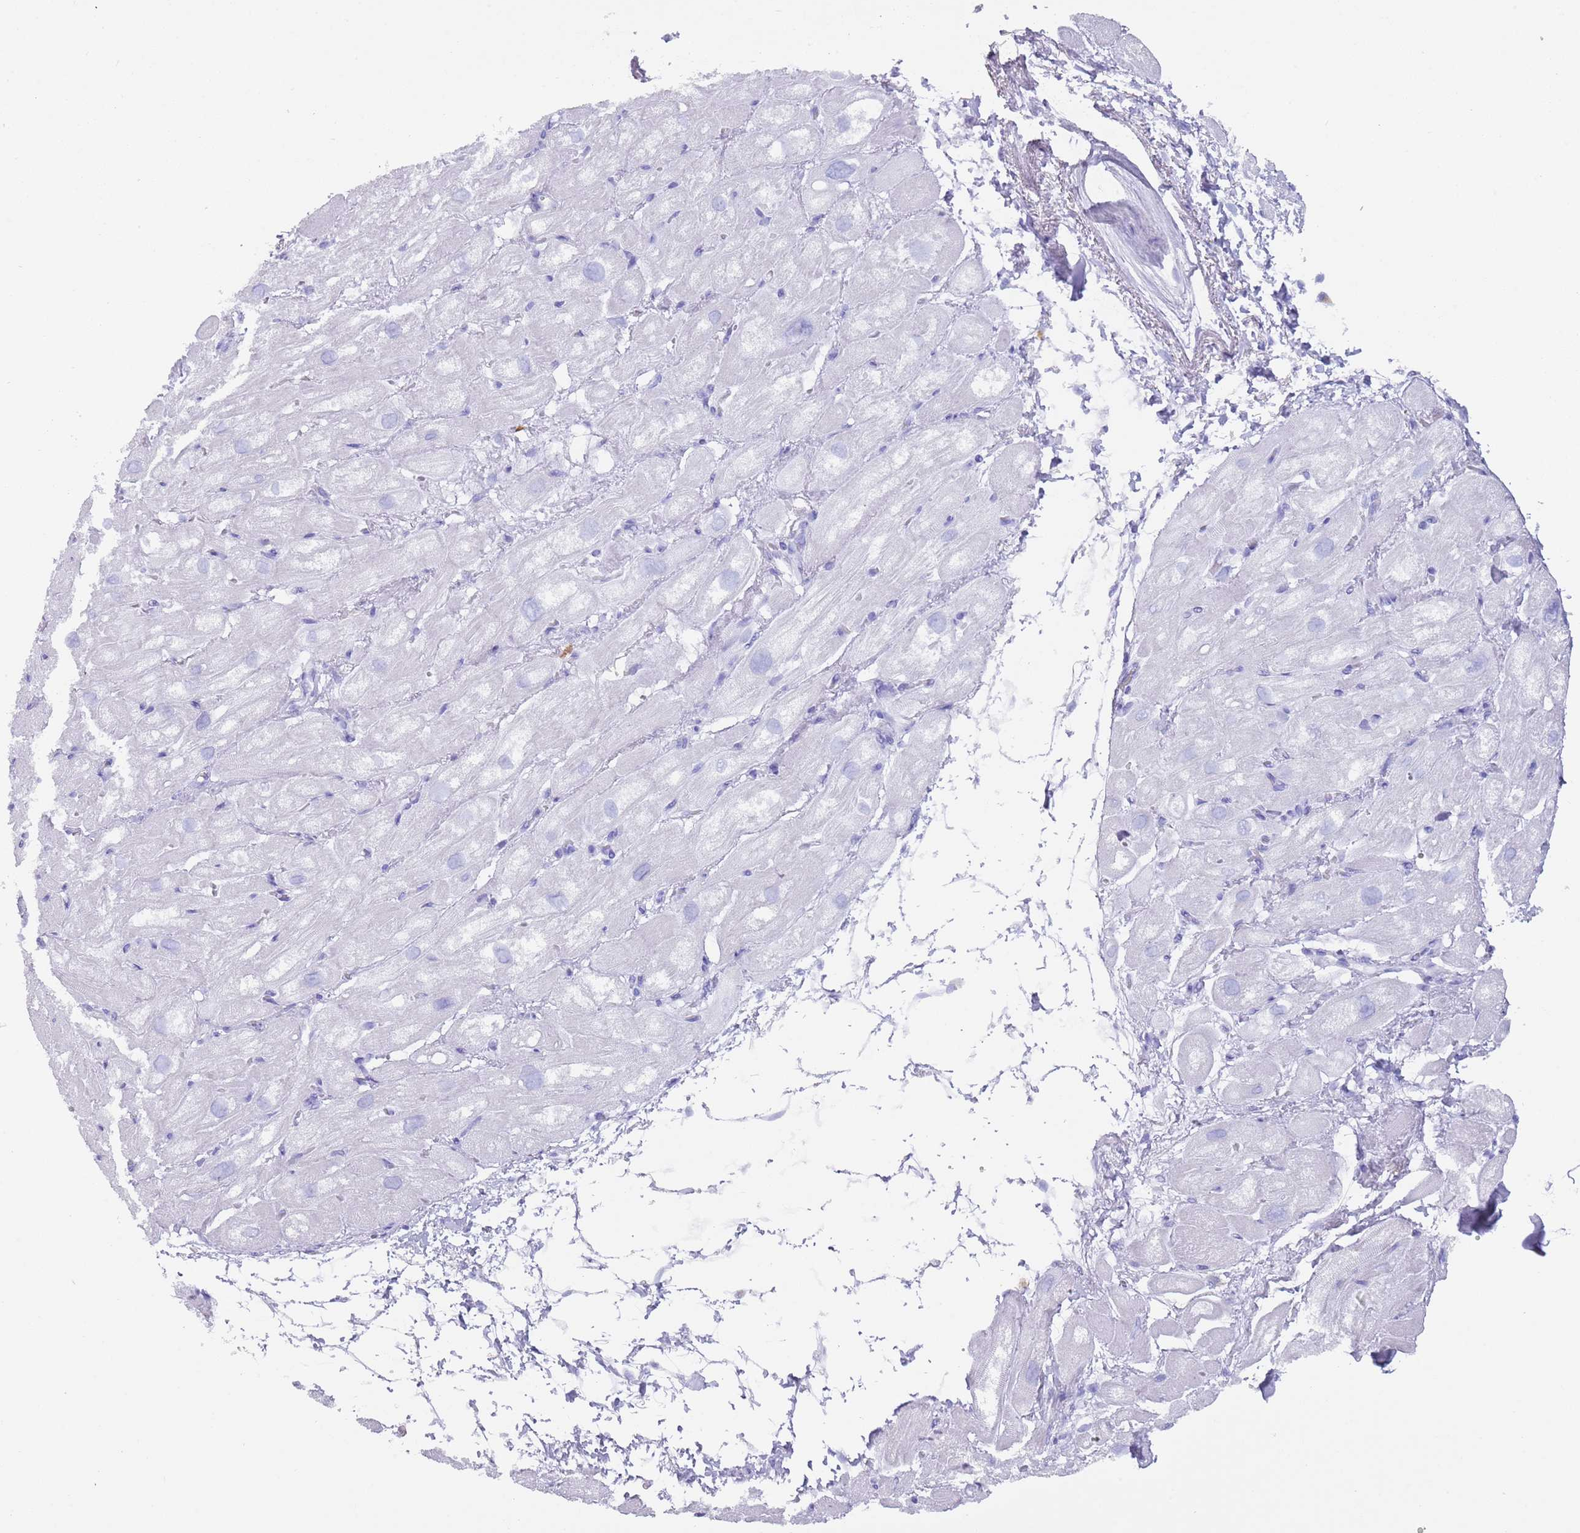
{"staining": {"intensity": "negative", "quantity": "none", "location": "none"}, "tissue": "heart muscle", "cell_type": "Cardiomyocytes", "image_type": "normal", "snomed": [{"axis": "morphology", "description": "Normal tissue, NOS"}, {"axis": "topography", "description": "Heart"}], "caption": "DAB immunohistochemical staining of unremarkable human heart muscle displays no significant expression in cardiomyocytes.", "gene": "MYADML2", "patient": {"sex": "male", "age": 50}}